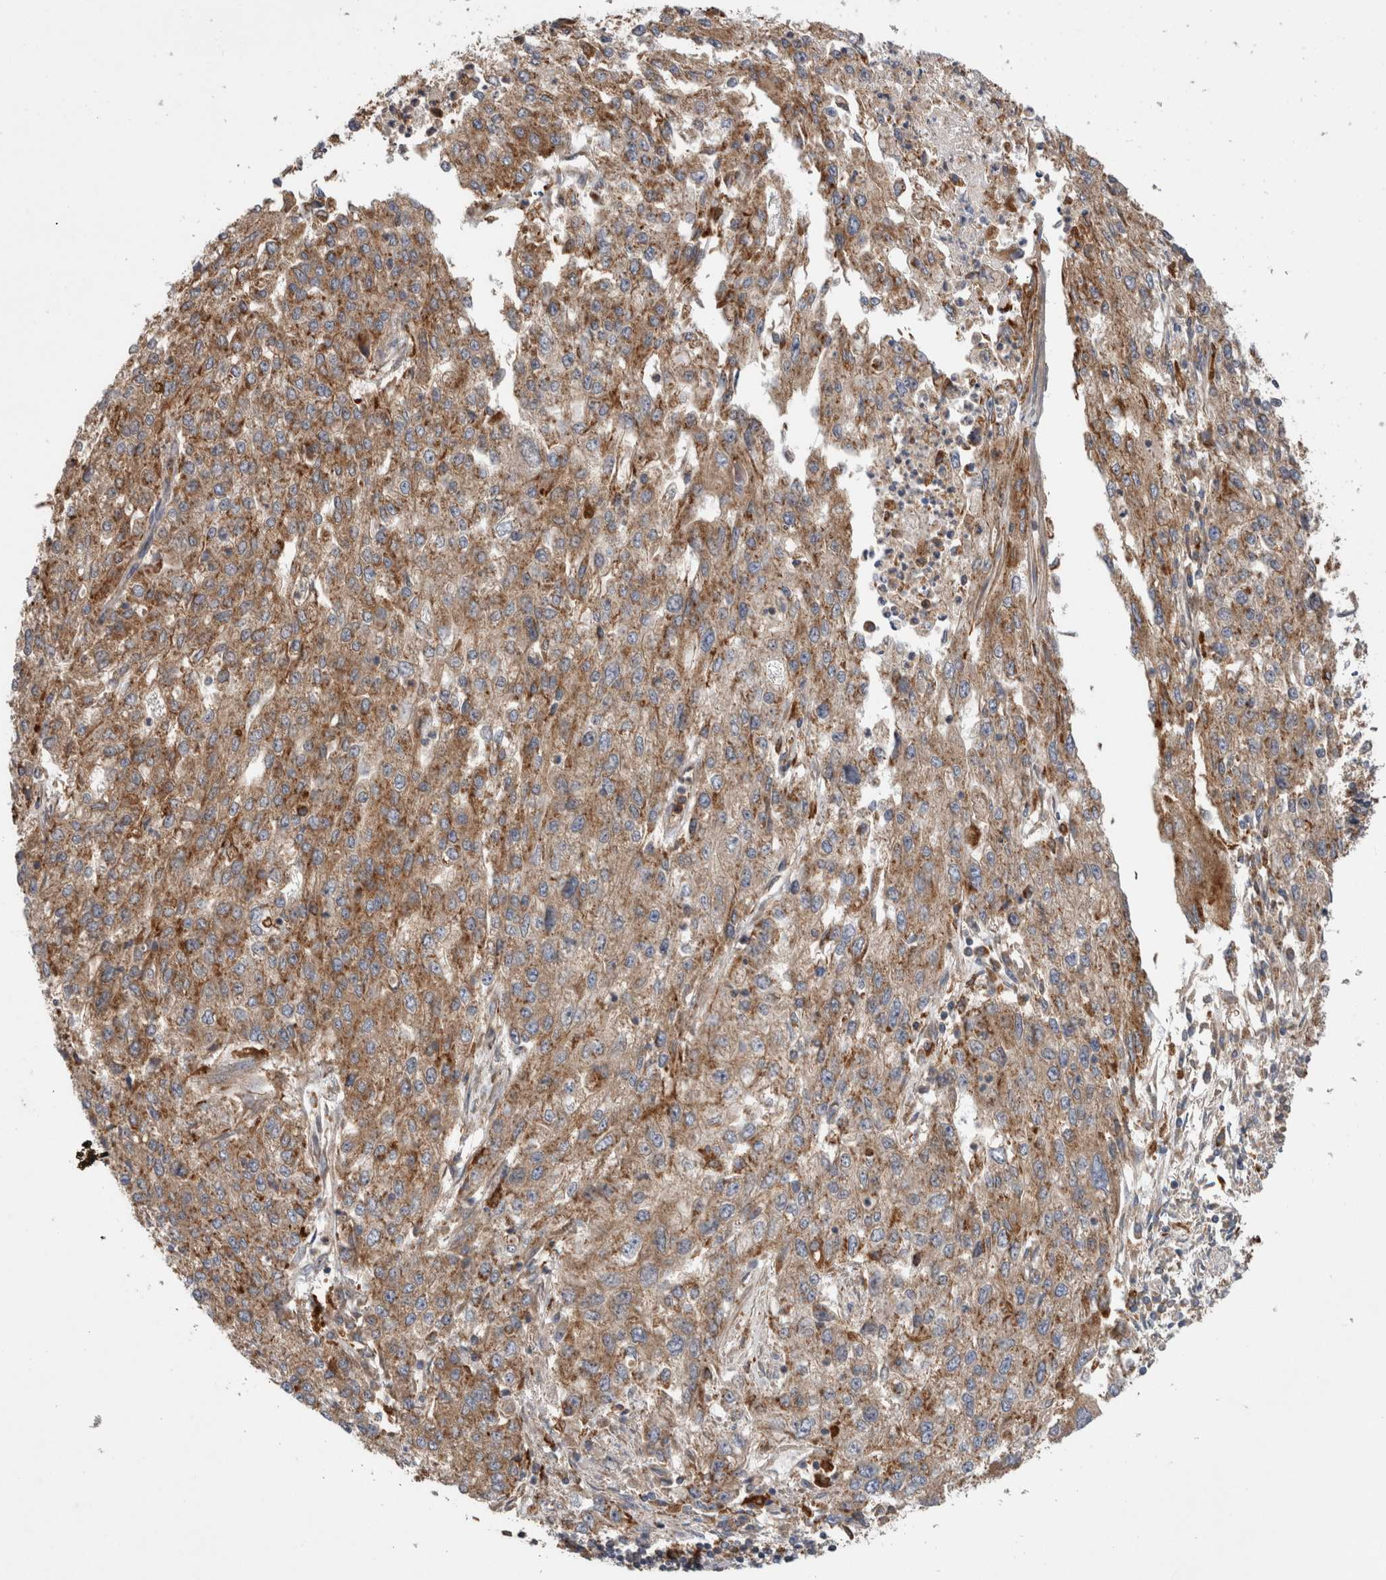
{"staining": {"intensity": "moderate", "quantity": ">75%", "location": "cytoplasmic/membranous"}, "tissue": "endometrial cancer", "cell_type": "Tumor cells", "image_type": "cancer", "snomed": [{"axis": "morphology", "description": "Adenocarcinoma, NOS"}, {"axis": "topography", "description": "Endometrium"}], "caption": "This image demonstrates IHC staining of endometrial adenocarcinoma, with medium moderate cytoplasmic/membranous staining in approximately >75% of tumor cells.", "gene": "ADGRL3", "patient": {"sex": "female", "age": 49}}